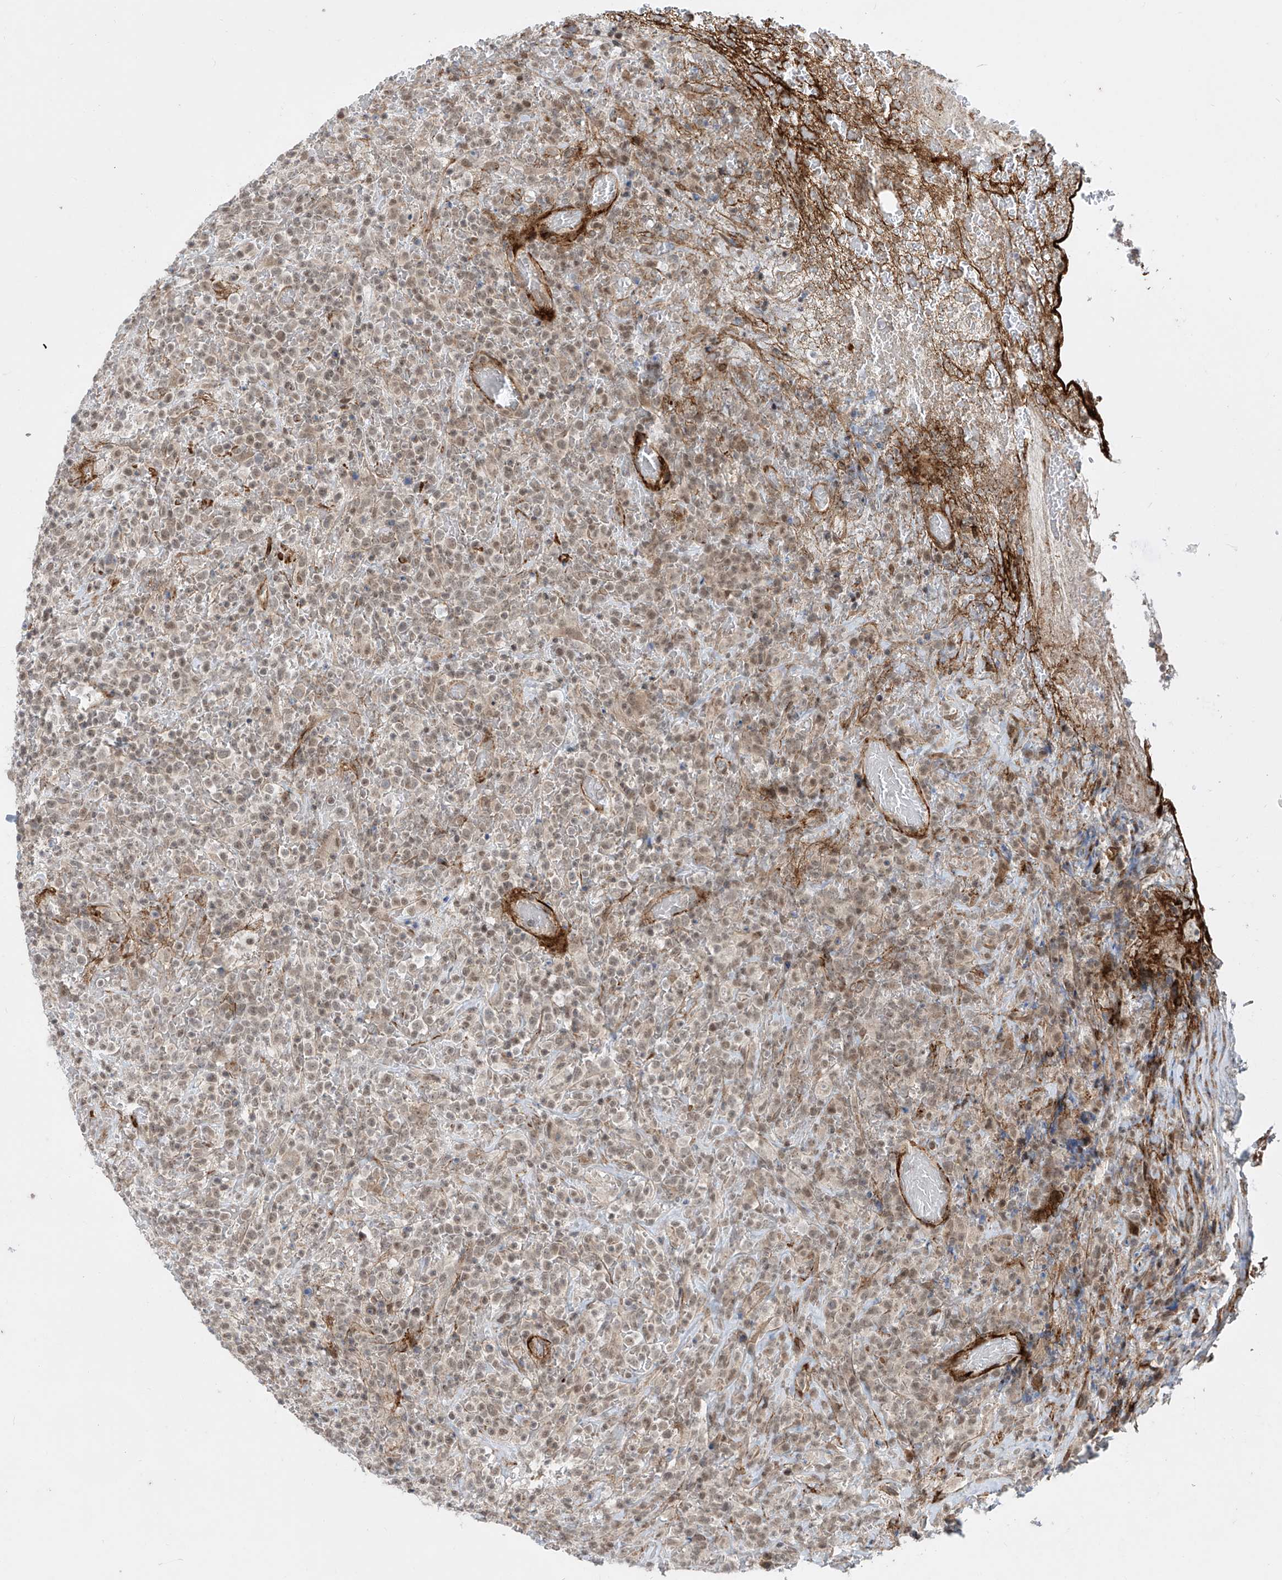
{"staining": {"intensity": "weak", "quantity": ">75%", "location": "nuclear"}, "tissue": "lymphoma", "cell_type": "Tumor cells", "image_type": "cancer", "snomed": [{"axis": "morphology", "description": "Malignant lymphoma, non-Hodgkin's type, High grade"}, {"axis": "topography", "description": "Colon"}], "caption": "Tumor cells exhibit low levels of weak nuclear staining in about >75% of cells in human lymphoma.", "gene": "LAGE3", "patient": {"sex": "female", "age": 53}}